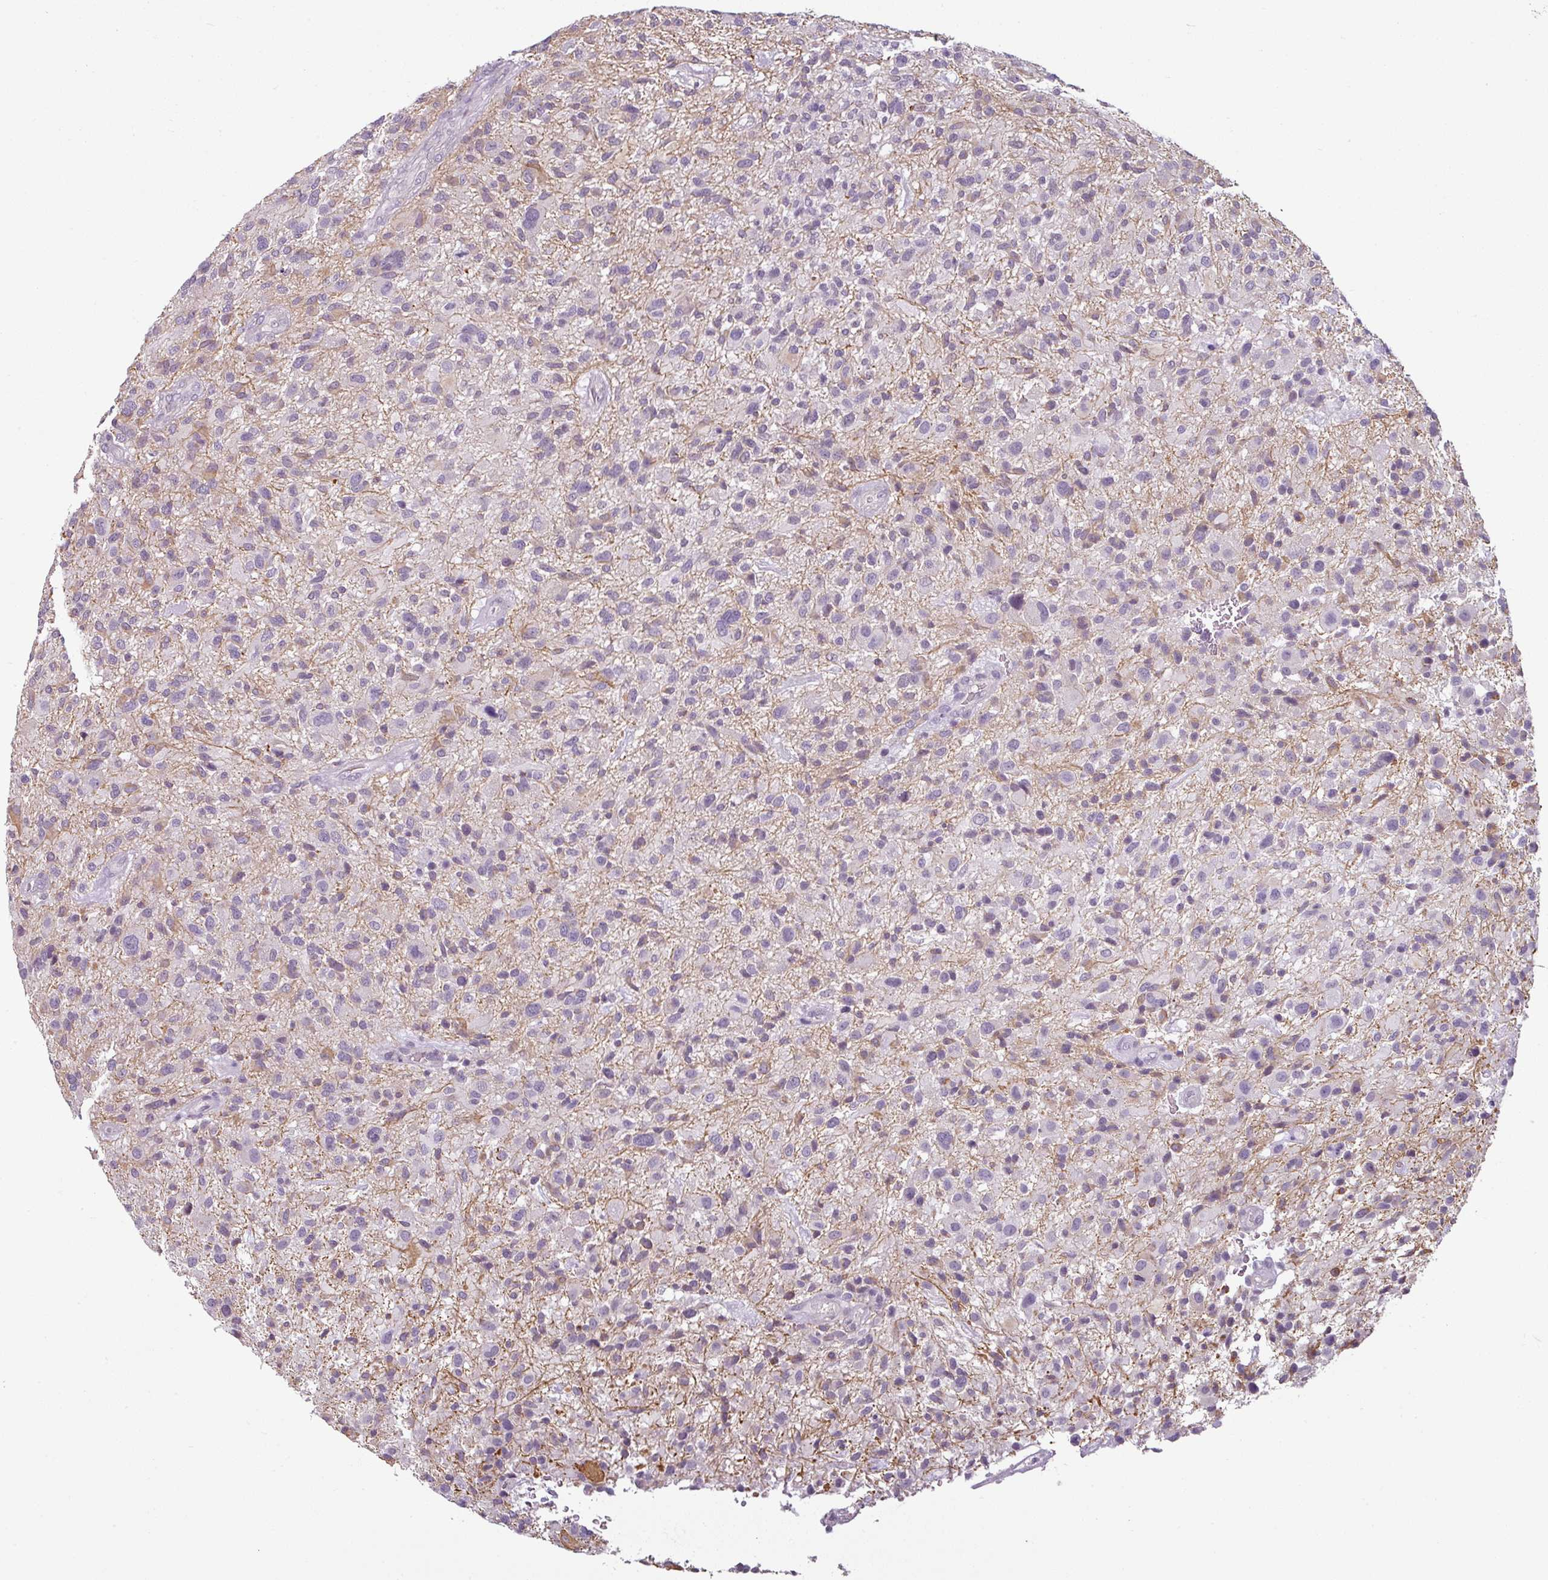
{"staining": {"intensity": "negative", "quantity": "none", "location": "none"}, "tissue": "glioma", "cell_type": "Tumor cells", "image_type": "cancer", "snomed": [{"axis": "morphology", "description": "Glioma, malignant, High grade"}, {"axis": "topography", "description": "Brain"}], "caption": "Immunohistochemistry of glioma displays no expression in tumor cells.", "gene": "OR52D1", "patient": {"sex": "male", "age": 47}}